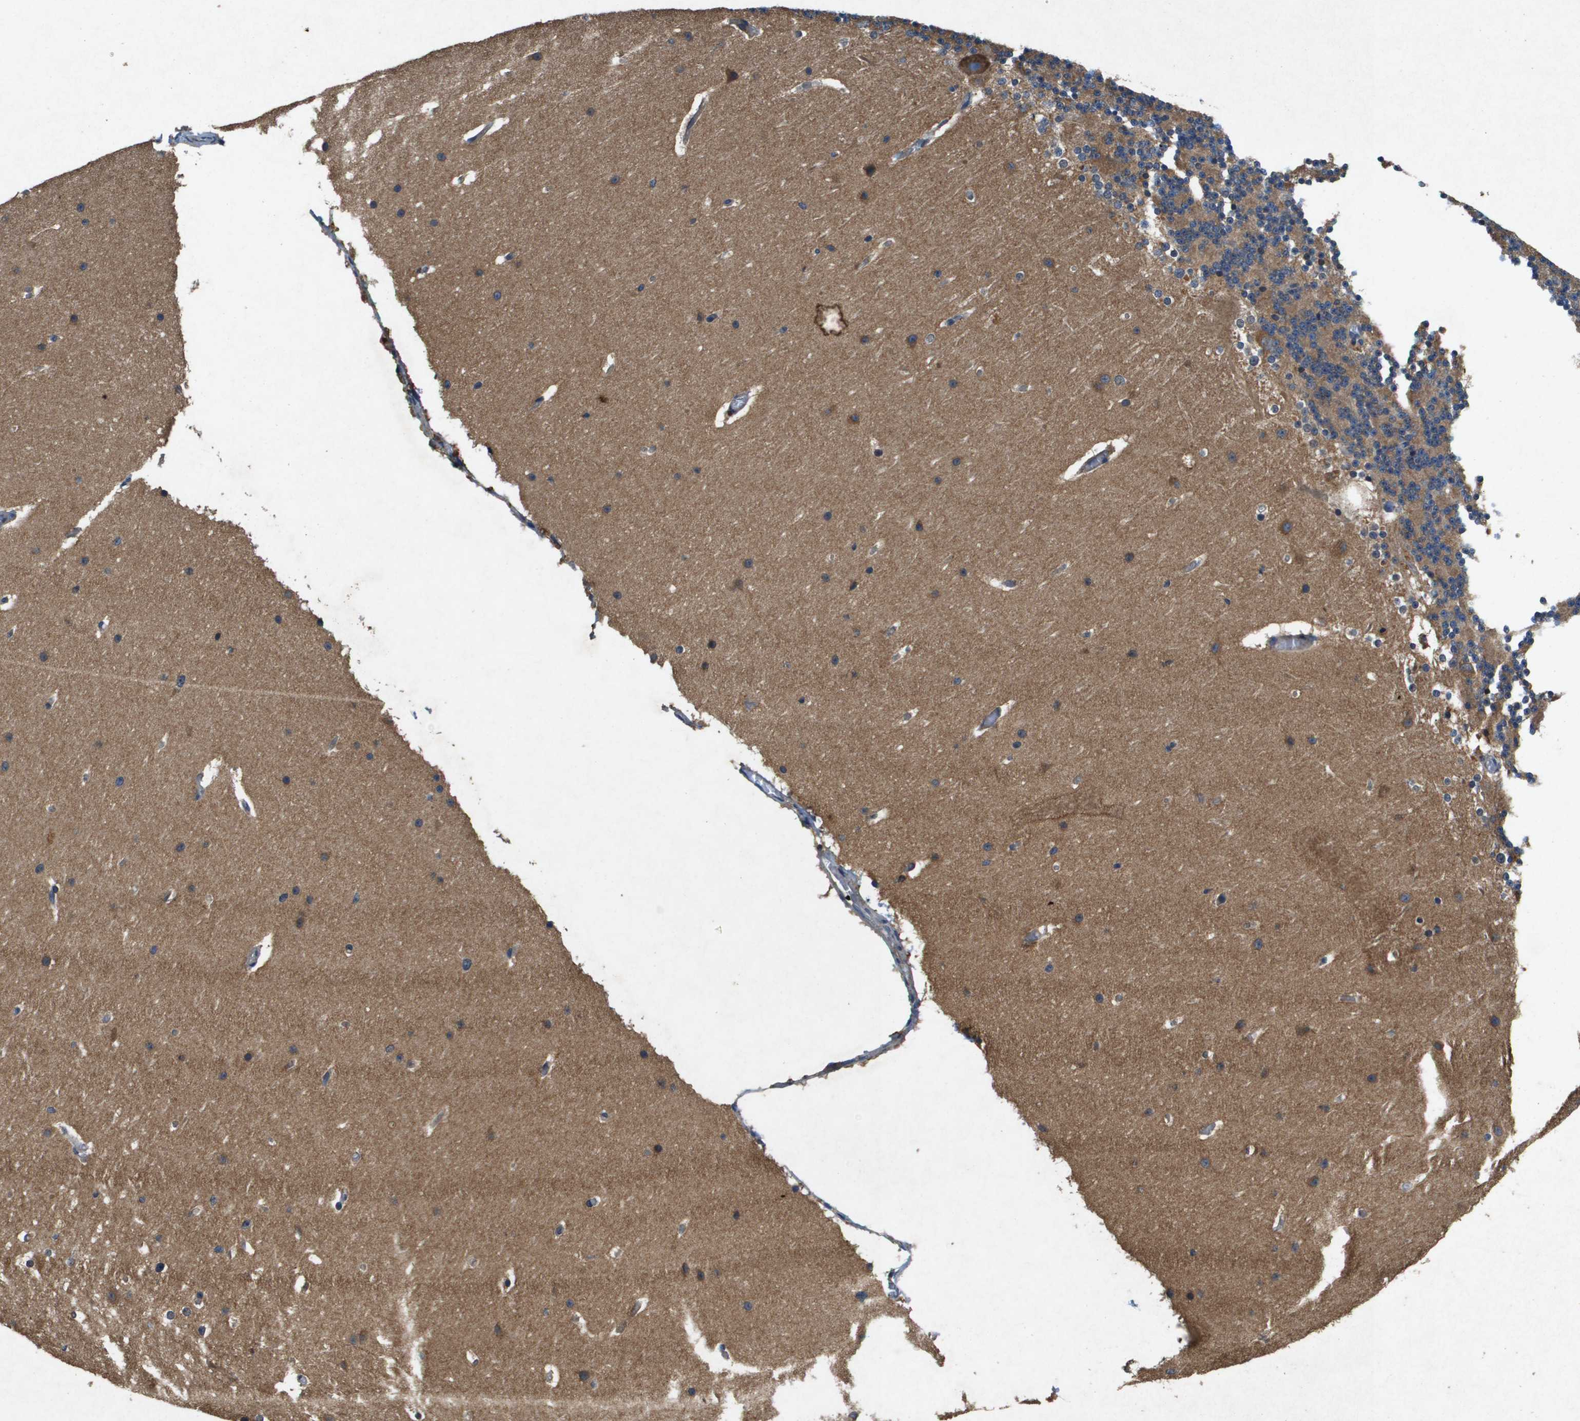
{"staining": {"intensity": "moderate", "quantity": "25%-75%", "location": "cytoplasmic/membranous"}, "tissue": "cerebellum", "cell_type": "Cells in granular layer", "image_type": "normal", "snomed": [{"axis": "morphology", "description": "Normal tissue, NOS"}, {"axis": "topography", "description": "Cerebellum"}], "caption": "DAB immunohistochemical staining of normal cerebellum displays moderate cytoplasmic/membranous protein positivity in approximately 25%-75% of cells in granular layer. (DAB (3,3'-diaminobenzidine) IHC, brown staining for protein, blue staining for nuclei).", "gene": "PTPRT", "patient": {"sex": "female", "age": 19}}